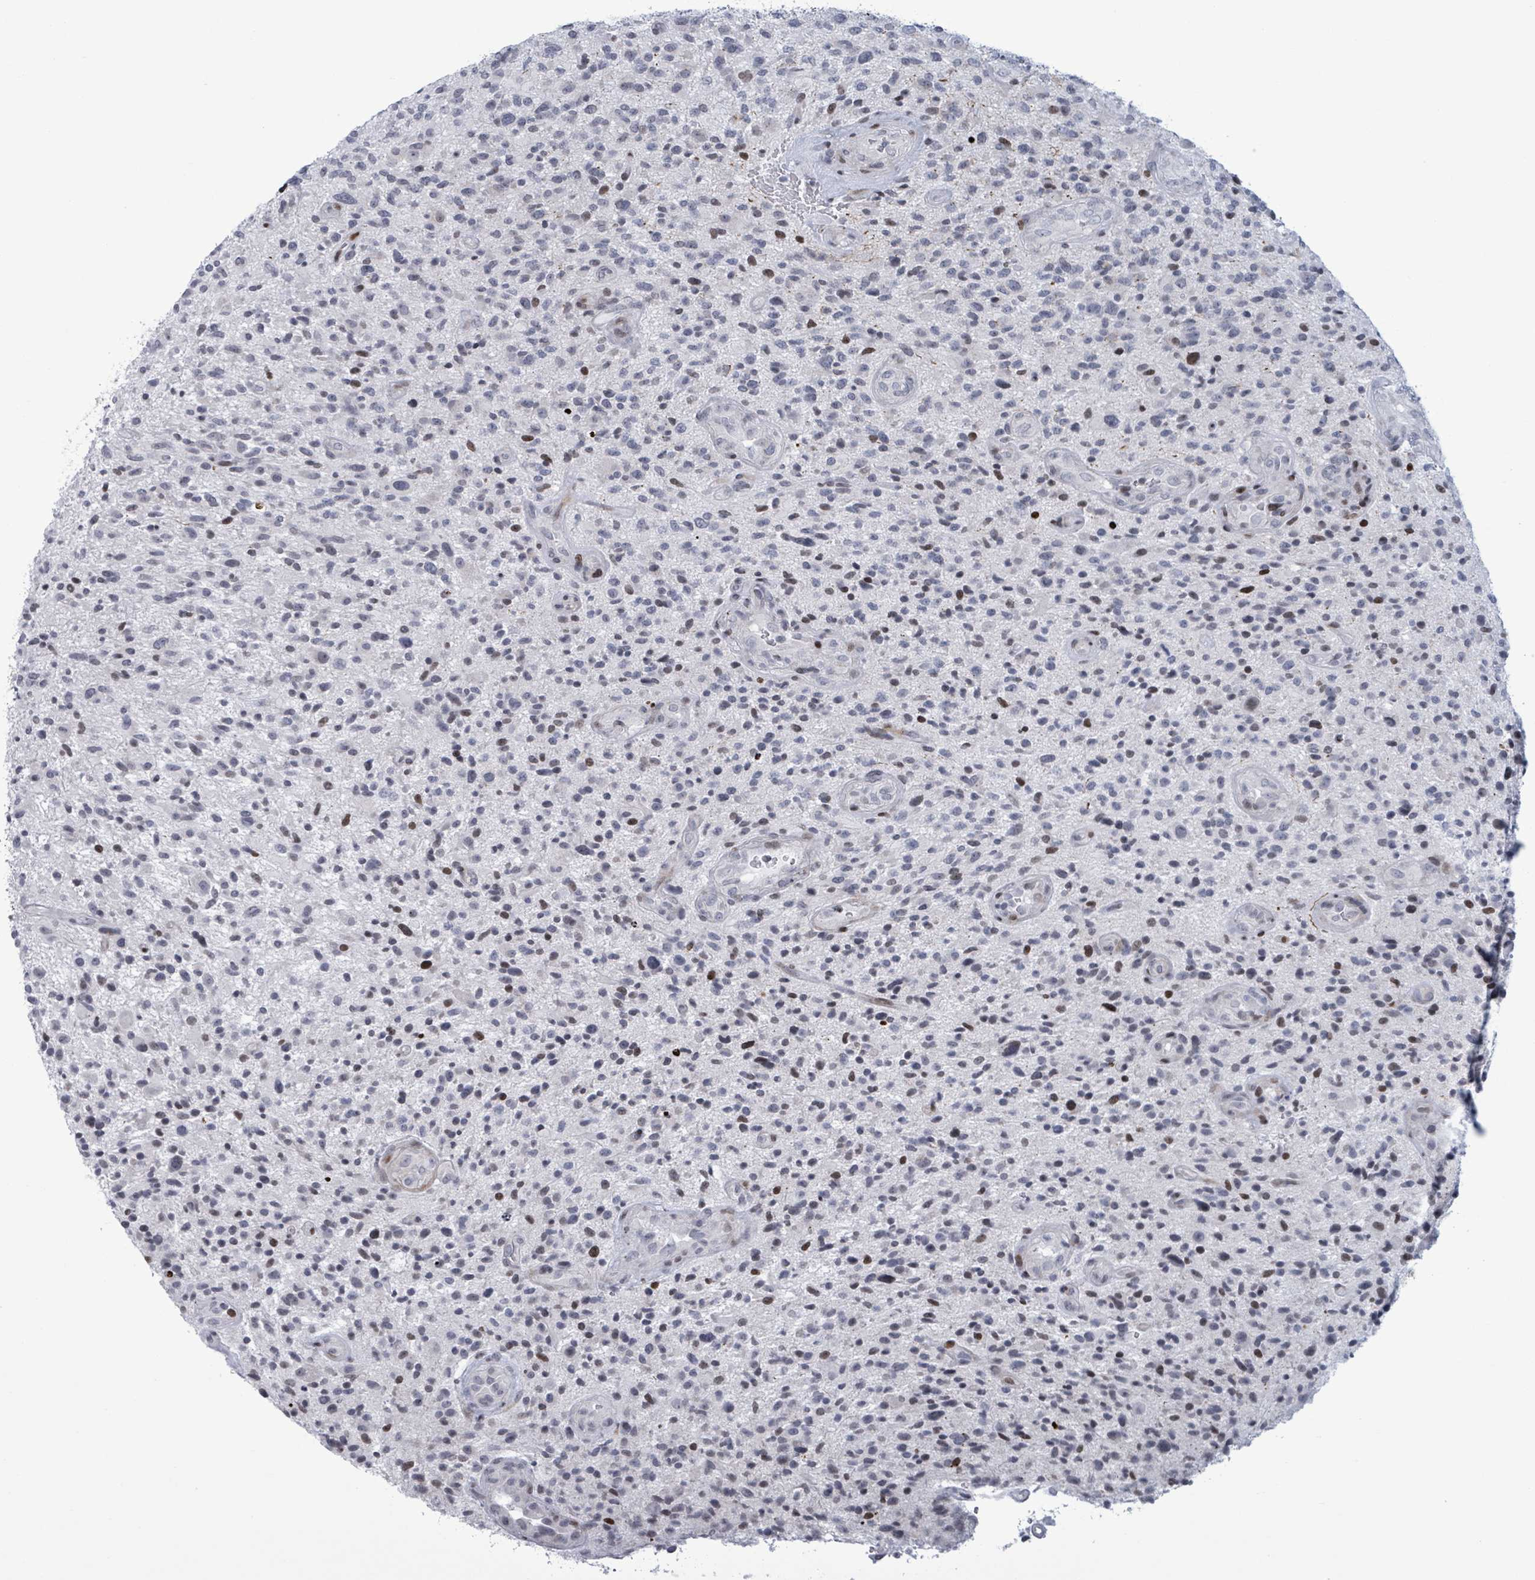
{"staining": {"intensity": "moderate", "quantity": "<25%", "location": "nuclear"}, "tissue": "glioma", "cell_type": "Tumor cells", "image_type": "cancer", "snomed": [{"axis": "morphology", "description": "Glioma, malignant, High grade"}, {"axis": "topography", "description": "Brain"}], "caption": "An IHC micrograph of neoplastic tissue is shown. Protein staining in brown labels moderate nuclear positivity in glioma within tumor cells.", "gene": "FNDC4", "patient": {"sex": "male", "age": 47}}